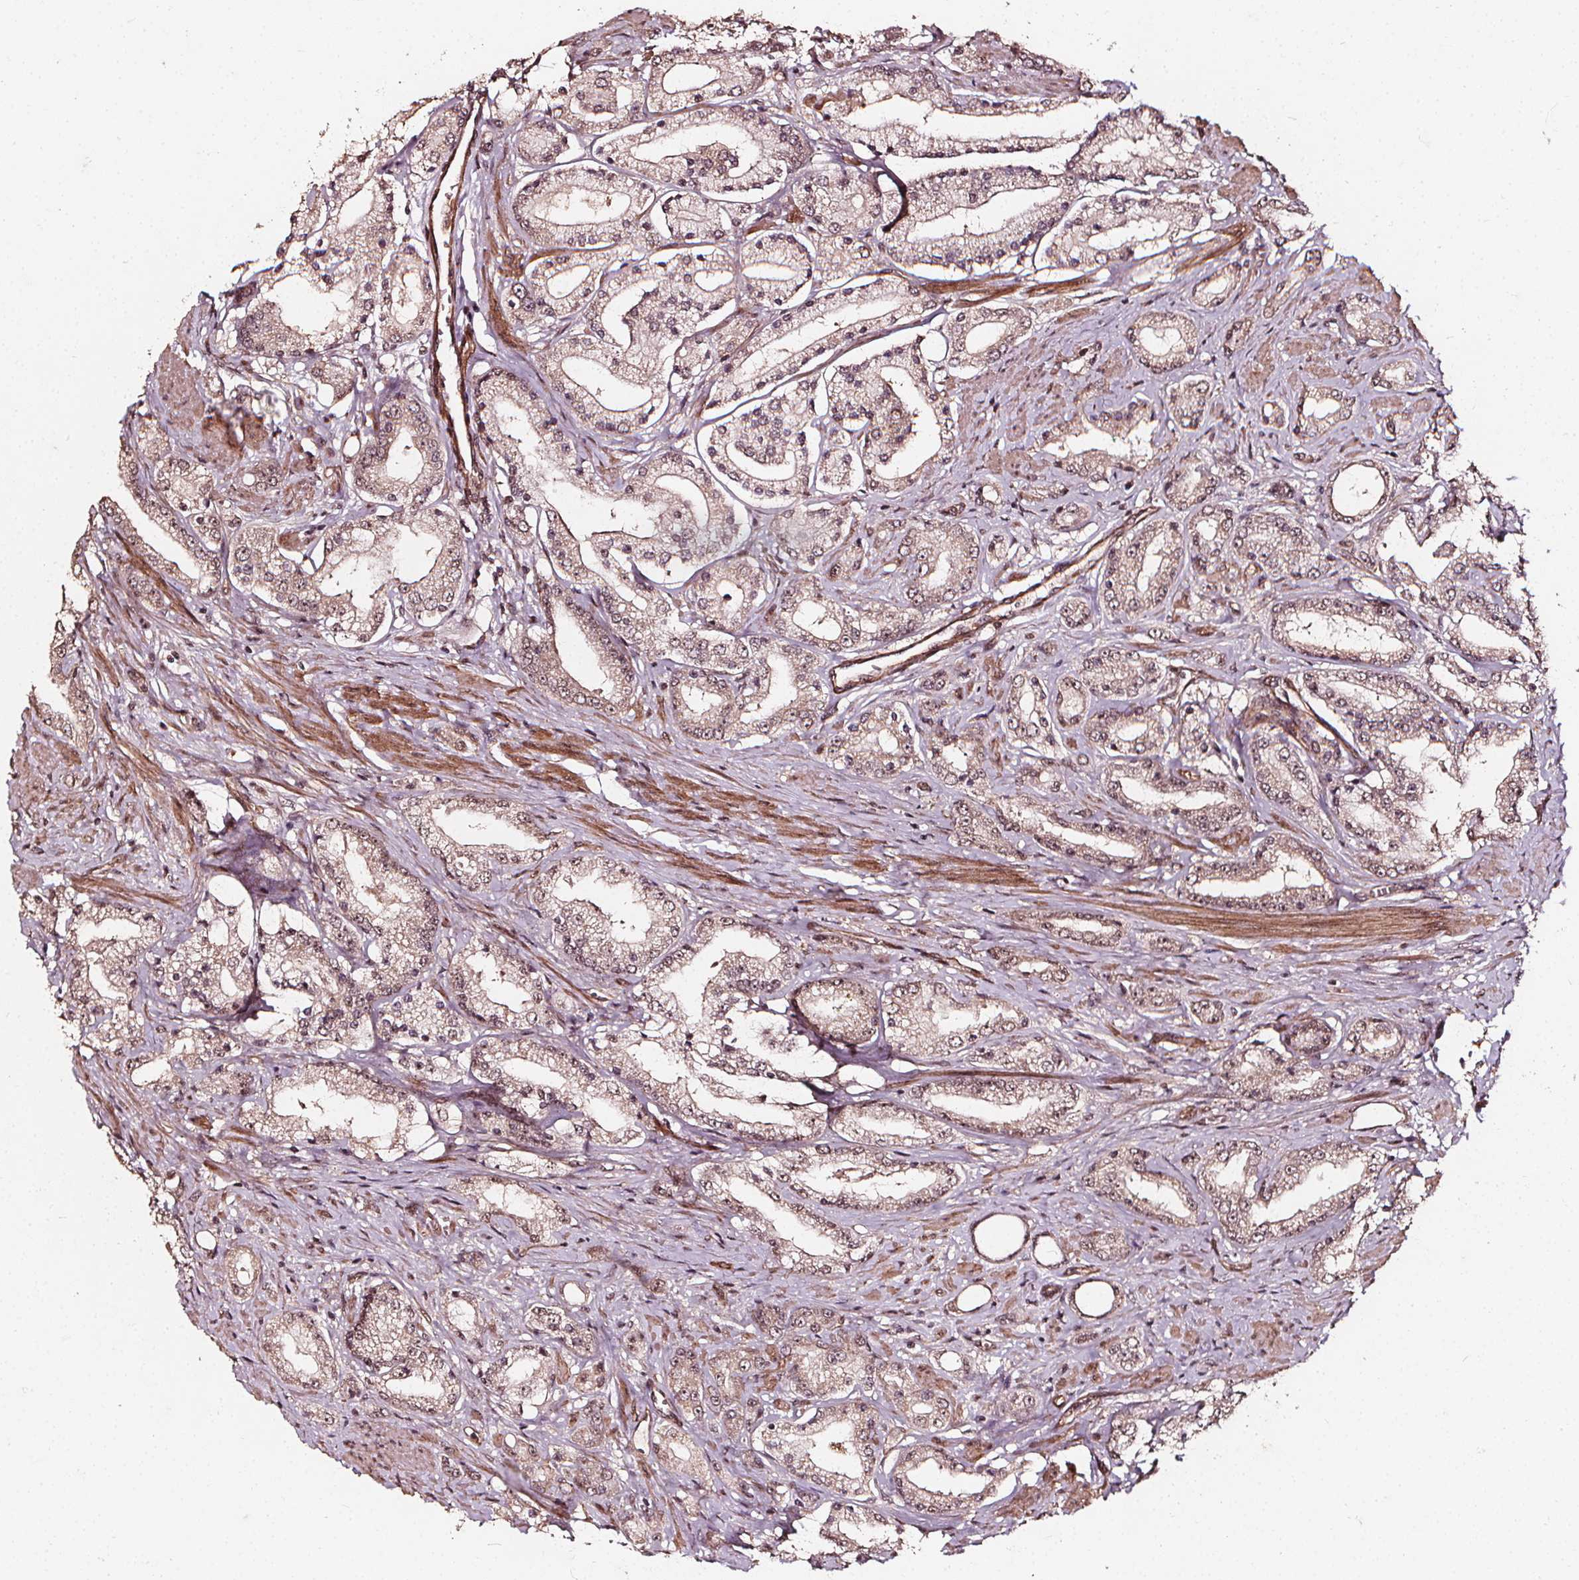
{"staining": {"intensity": "moderate", "quantity": ">75%", "location": "nuclear"}, "tissue": "prostate cancer", "cell_type": "Tumor cells", "image_type": "cancer", "snomed": [{"axis": "morphology", "description": "Adenocarcinoma, High grade"}, {"axis": "topography", "description": "Prostate"}], "caption": "There is medium levels of moderate nuclear expression in tumor cells of prostate cancer (high-grade adenocarcinoma), as demonstrated by immunohistochemical staining (brown color).", "gene": "EXOSC9", "patient": {"sex": "male", "age": 67}}